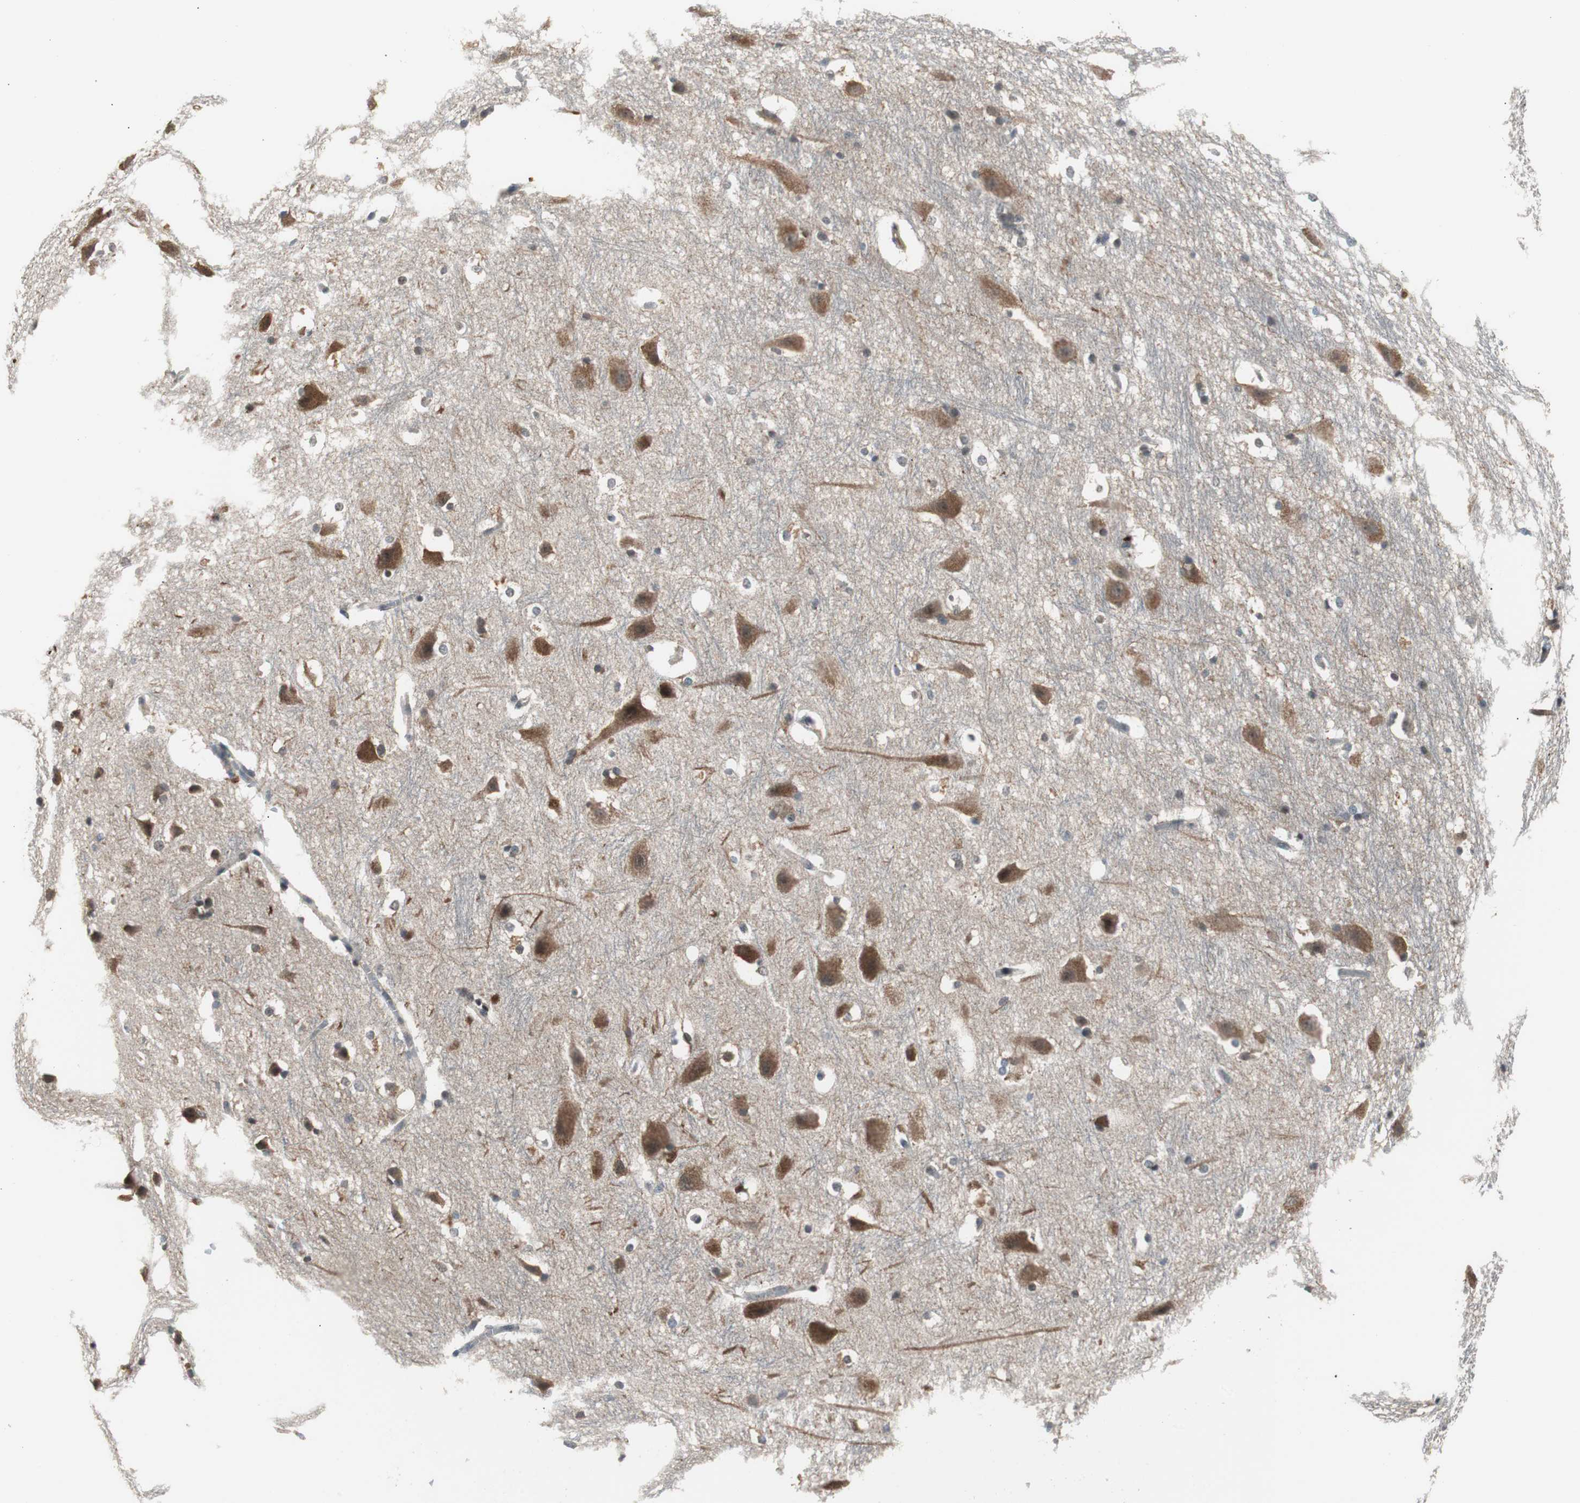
{"staining": {"intensity": "weak", "quantity": ">75%", "location": "cytoplasmic/membranous"}, "tissue": "hippocampus", "cell_type": "Glial cells", "image_type": "normal", "snomed": [{"axis": "morphology", "description": "Normal tissue, NOS"}, {"axis": "topography", "description": "Hippocampus"}], "caption": "This is a histology image of IHC staining of benign hippocampus, which shows weak staining in the cytoplasmic/membranous of glial cells.", "gene": "ZMPSTE24", "patient": {"sex": "female", "age": 19}}